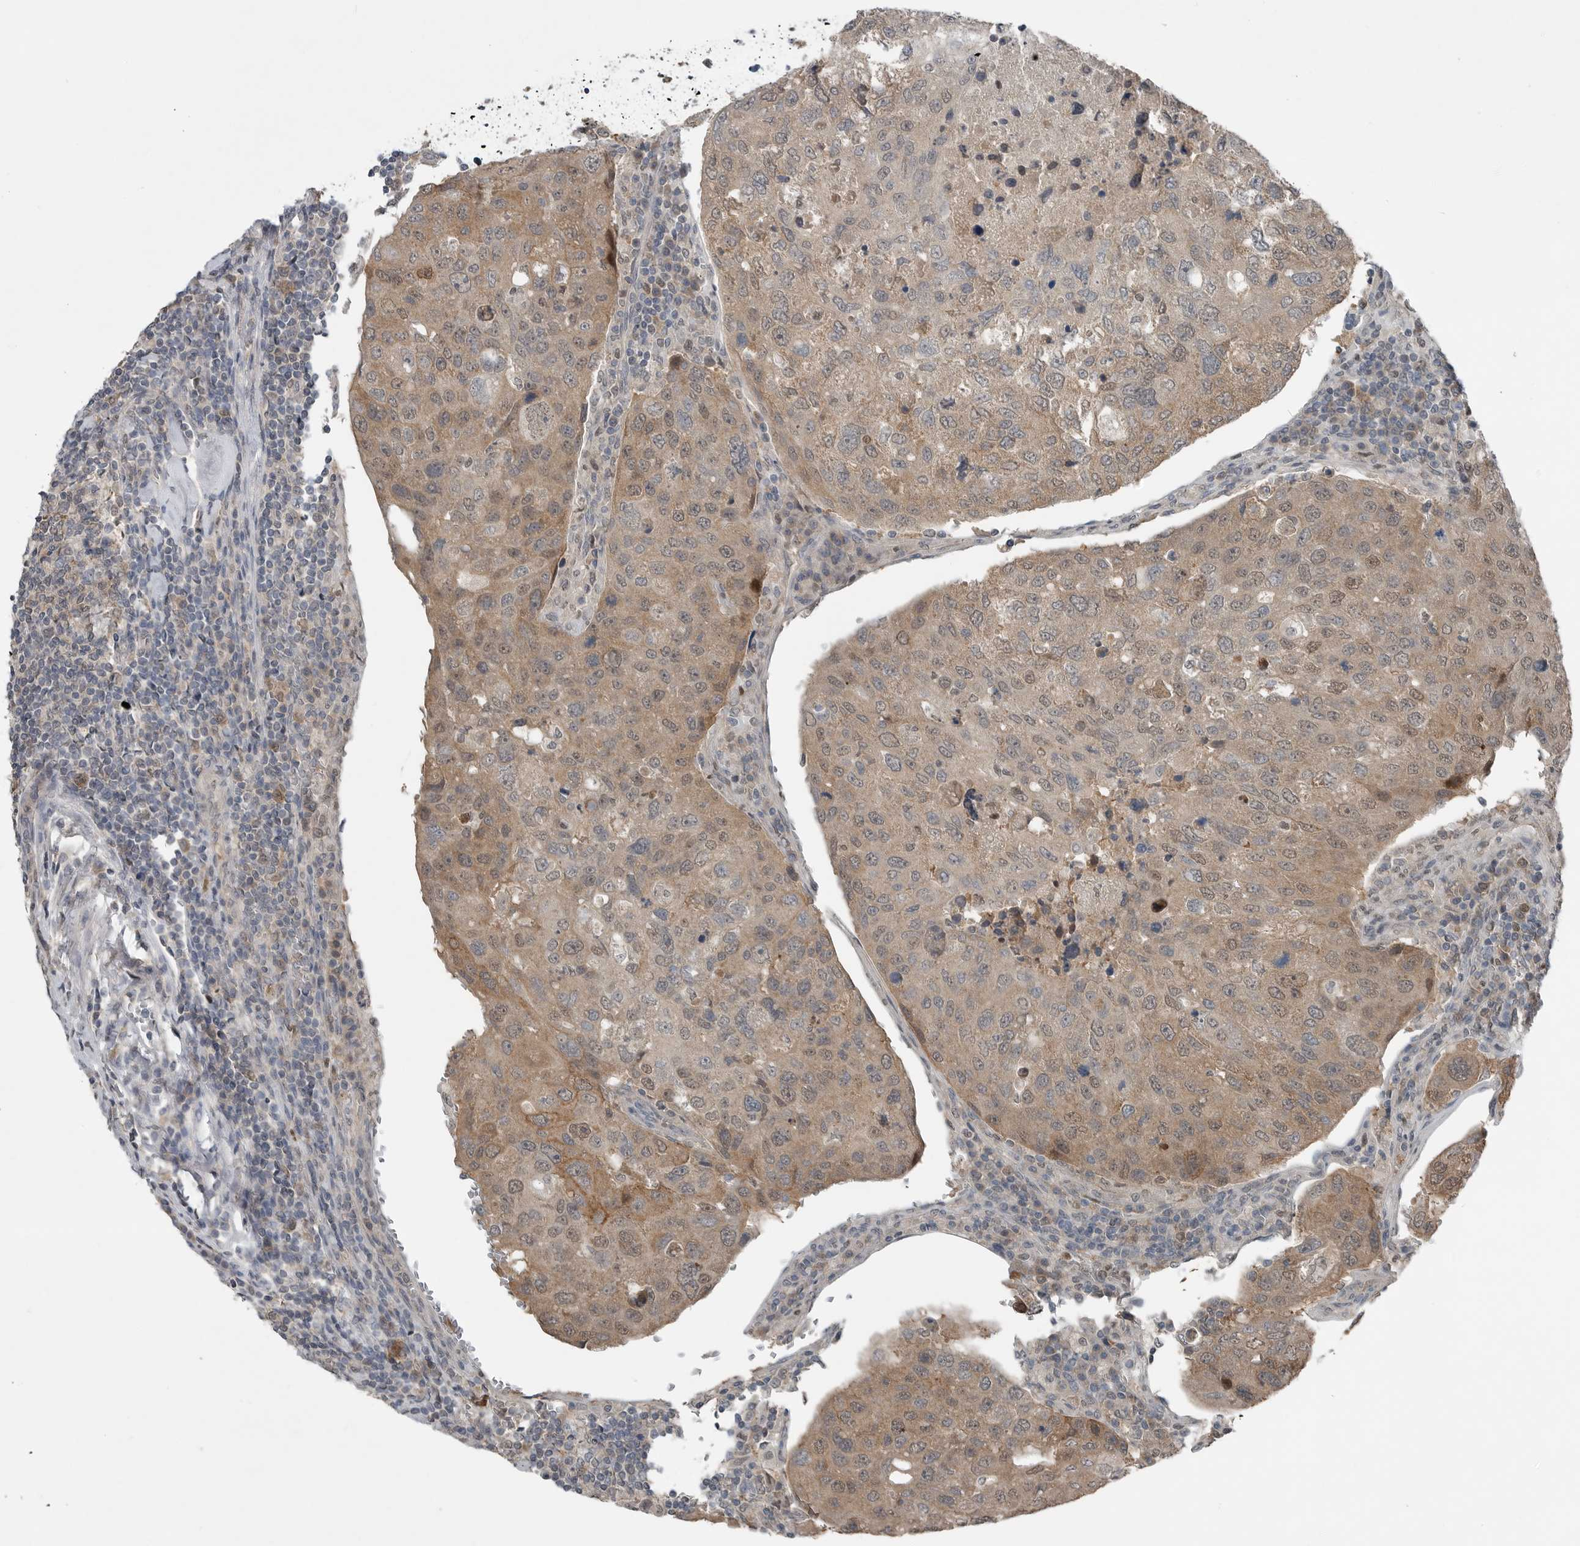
{"staining": {"intensity": "weak", "quantity": ">75%", "location": "cytoplasmic/membranous,nuclear"}, "tissue": "urothelial cancer", "cell_type": "Tumor cells", "image_type": "cancer", "snomed": [{"axis": "morphology", "description": "Urothelial carcinoma, High grade"}, {"axis": "topography", "description": "Lymph node"}, {"axis": "topography", "description": "Urinary bladder"}], "caption": "This histopathology image displays immunohistochemistry (IHC) staining of high-grade urothelial carcinoma, with low weak cytoplasmic/membranous and nuclear positivity in about >75% of tumor cells.", "gene": "MFAP3L", "patient": {"sex": "male", "age": 51}}